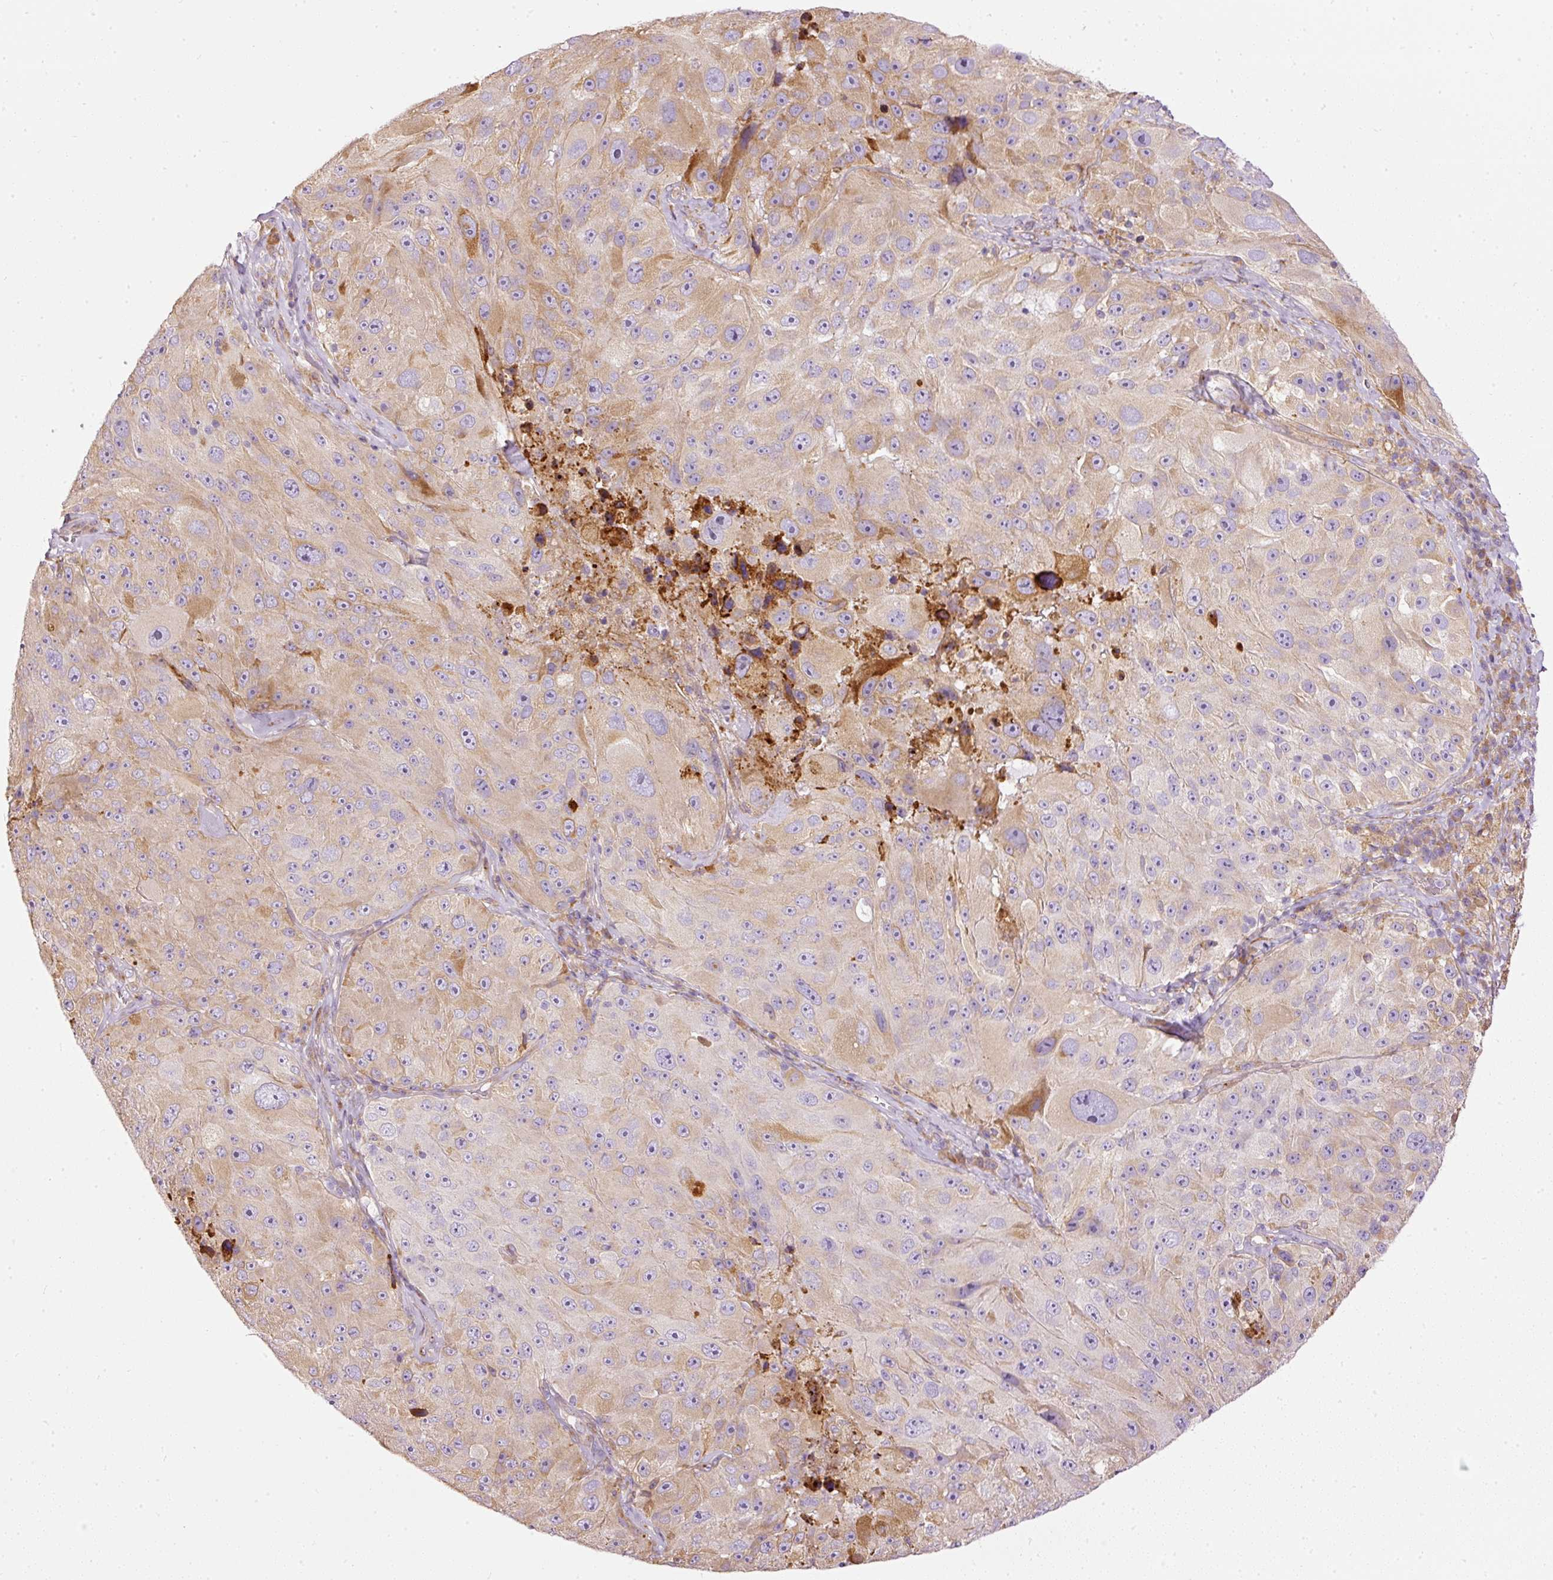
{"staining": {"intensity": "weak", "quantity": "25%-75%", "location": "cytoplasmic/membranous"}, "tissue": "melanoma", "cell_type": "Tumor cells", "image_type": "cancer", "snomed": [{"axis": "morphology", "description": "Malignant melanoma, Metastatic site"}, {"axis": "topography", "description": "Lymph node"}], "caption": "Melanoma stained for a protein displays weak cytoplasmic/membranous positivity in tumor cells.", "gene": "PAQR9", "patient": {"sex": "male", "age": 62}}